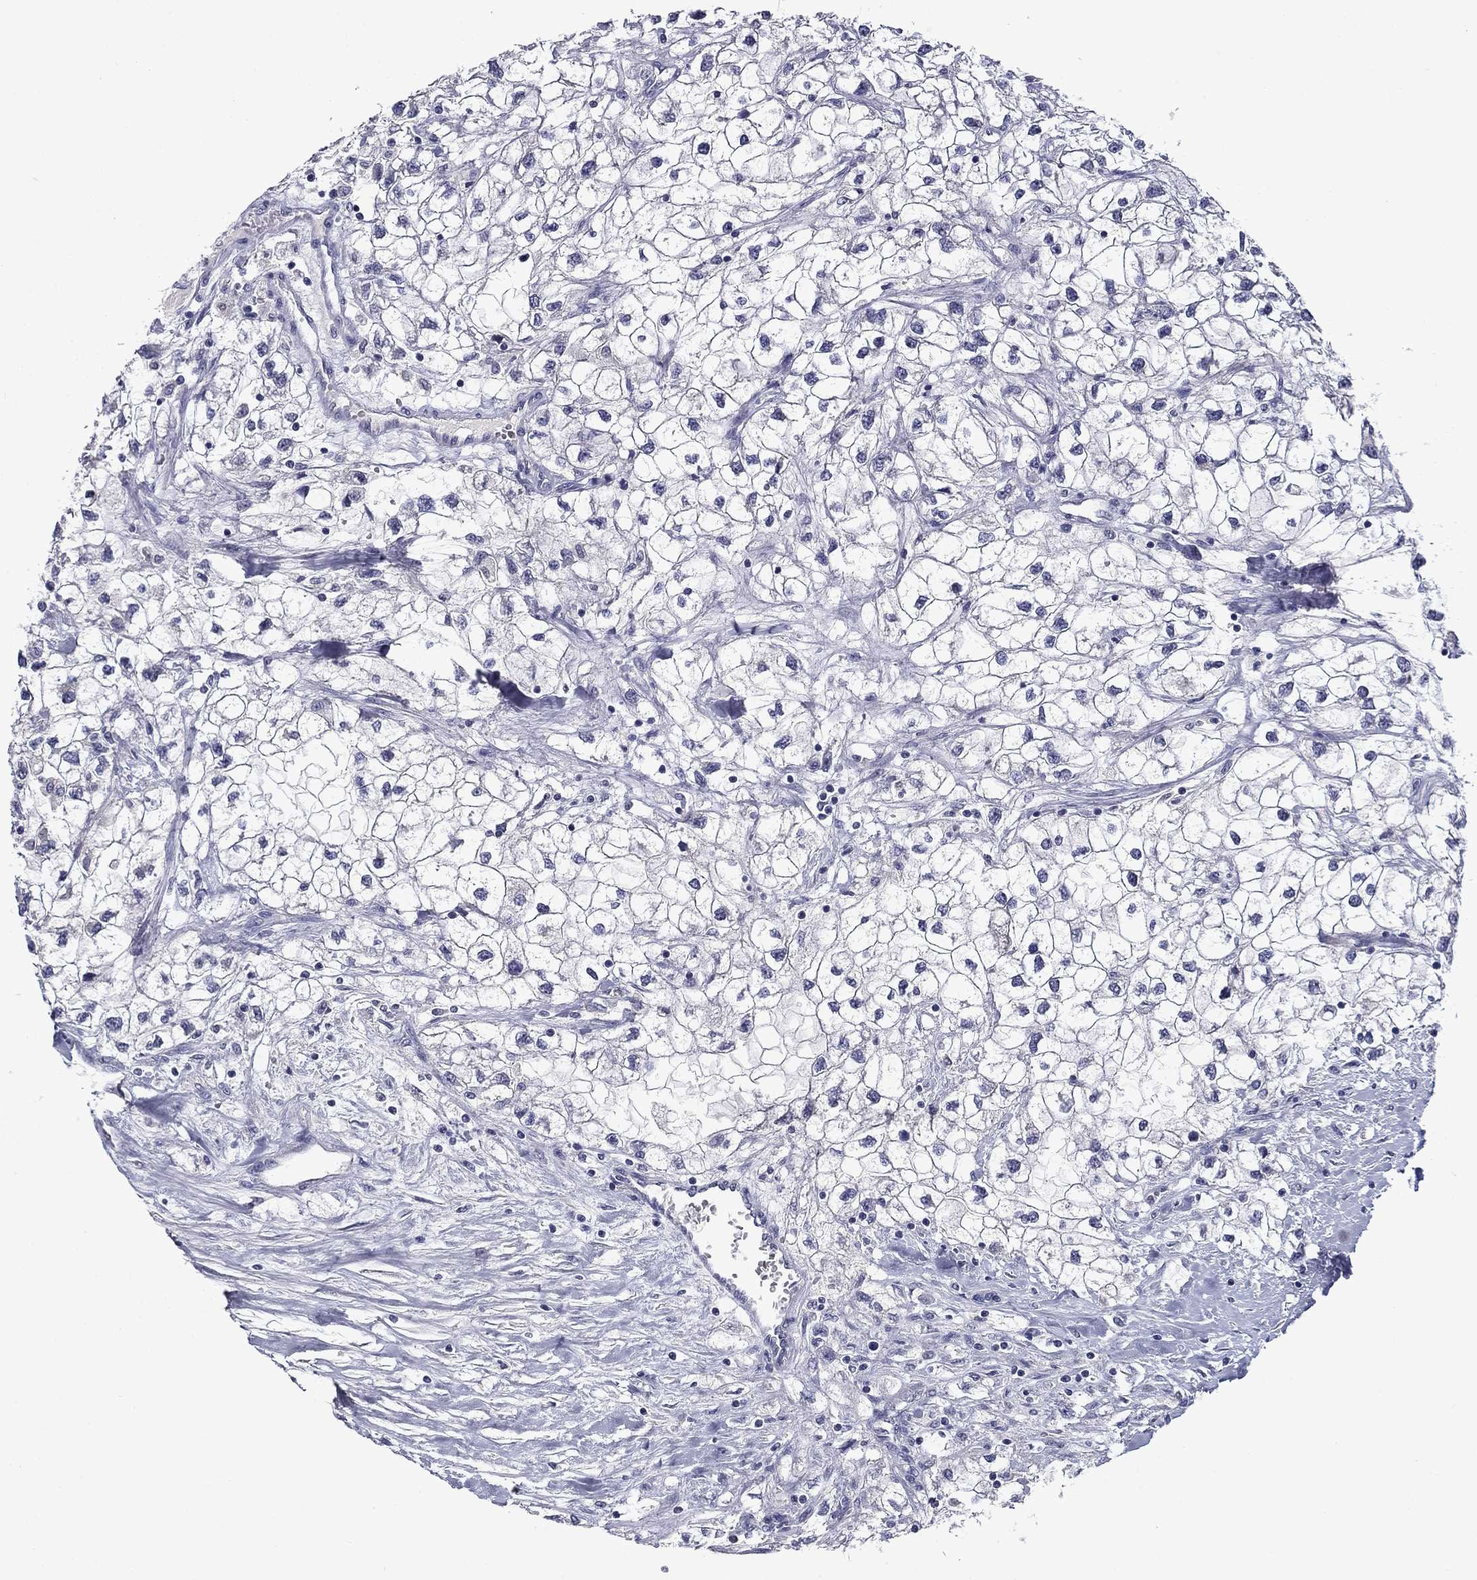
{"staining": {"intensity": "negative", "quantity": "none", "location": "none"}, "tissue": "renal cancer", "cell_type": "Tumor cells", "image_type": "cancer", "snomed": [{"axis": "morphology", "description": "Adenocarcinoma, NOS"}, {"axis": "topography", "description": "Kidney"}], "caption": "Tumor cells show no significant expression in renal cancer (adenocarcinoma).", "gene": "IRF5", "patient": {"sex": "male", "age": 59}}